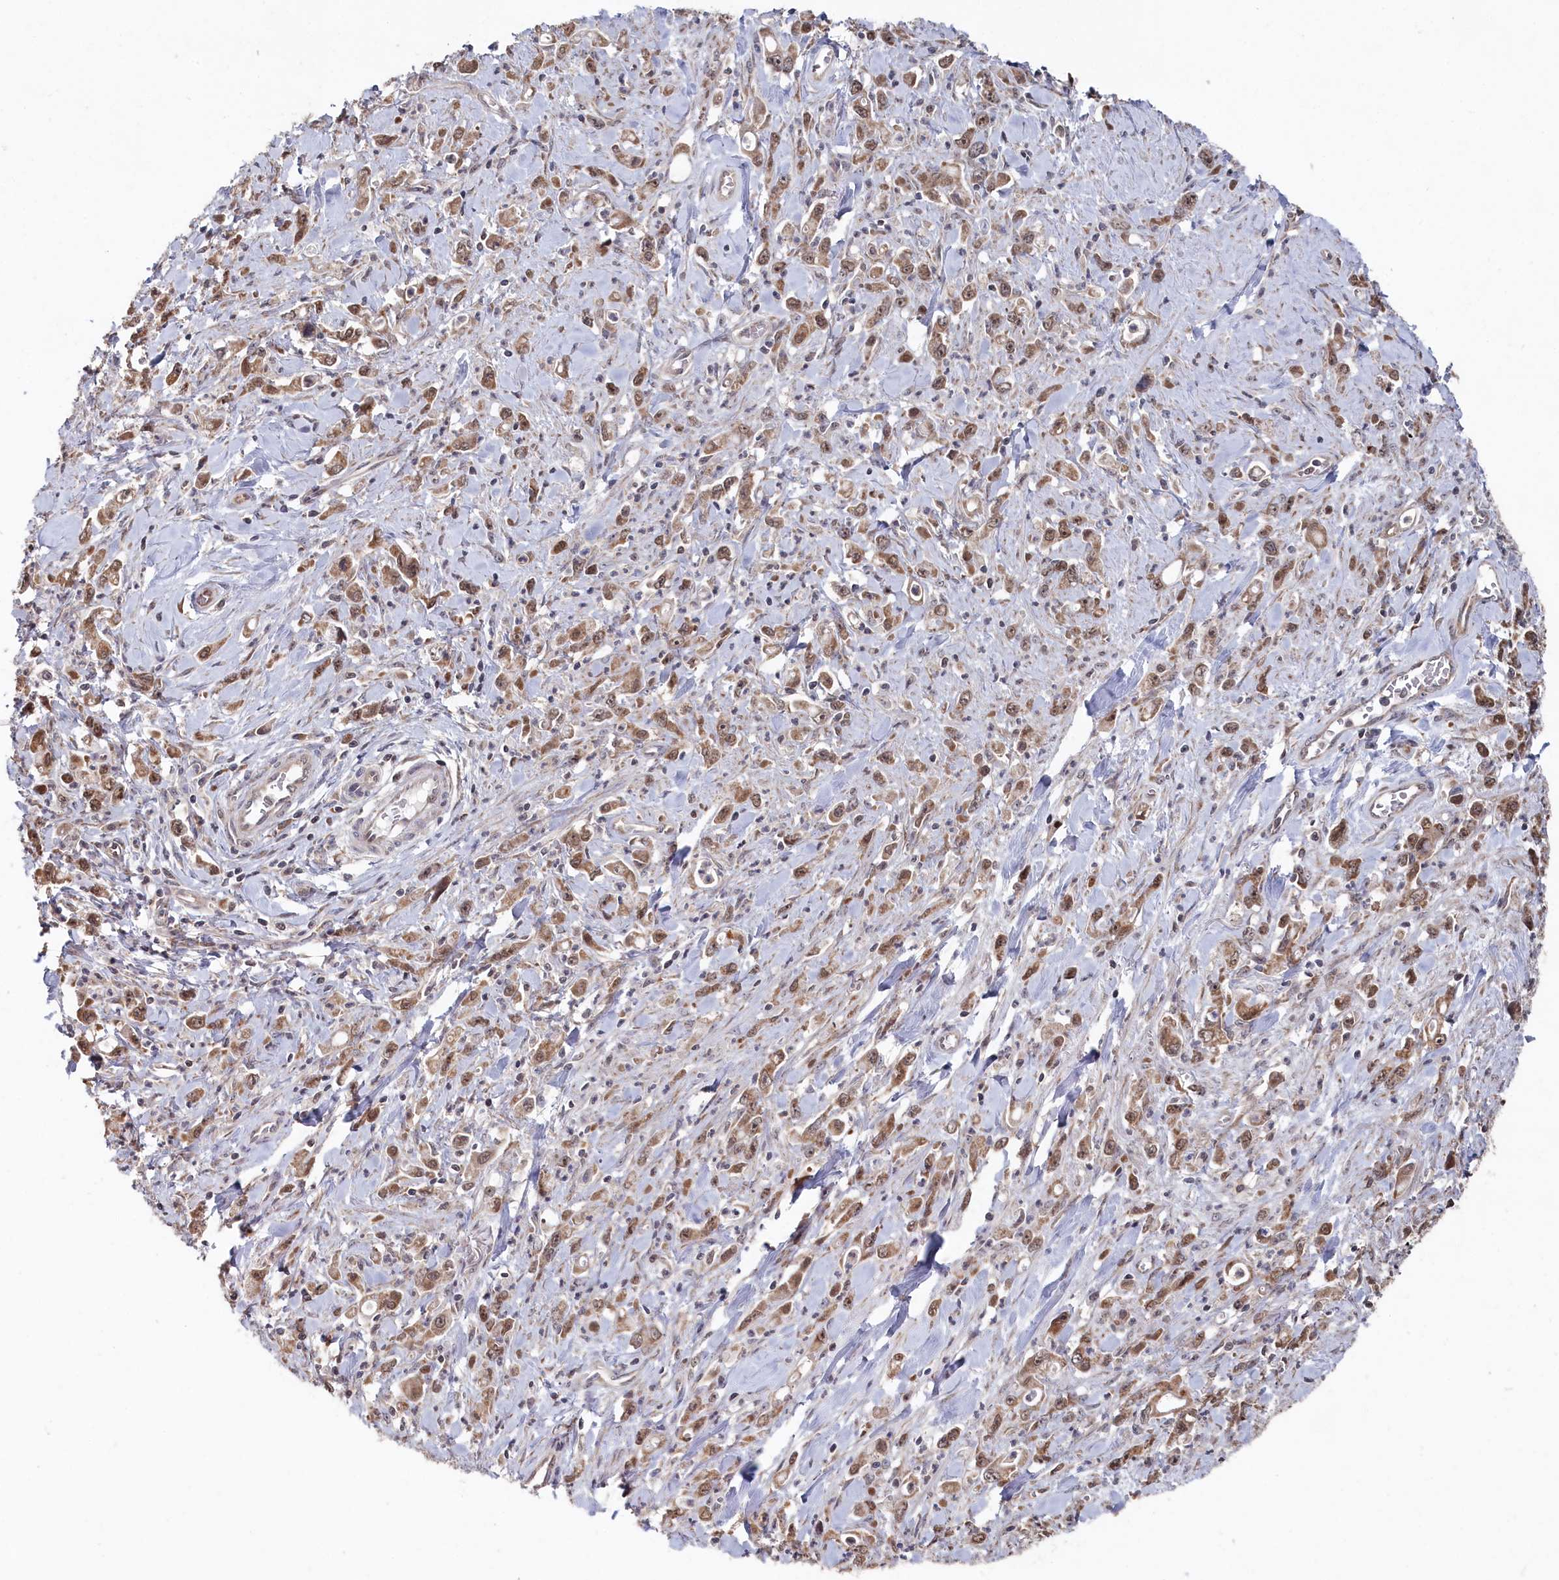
{"staining": {"intensity": "moderate", "quantity": ">75%", "location": "cytoplasmic/membranous,nuclear"}, "tissue": "stomach cancer", "cell_type": "Tumor cells", "image_type": "cancer", "snomed": [{"axis": "morphology", "description": "Adenocarcinoma, NOS"}, {"axis": "topography", "description": "Stomach, lower"}], "caption": "Human stomach cancer (adenocarcinoma) stained with a brown dye displays moderate cytoplasmic/membranous and nuclear positive positivity in approximately >75% of tumor cells.", "gene": "WAPL", "patient": {"sex": "female", "age": 43}}